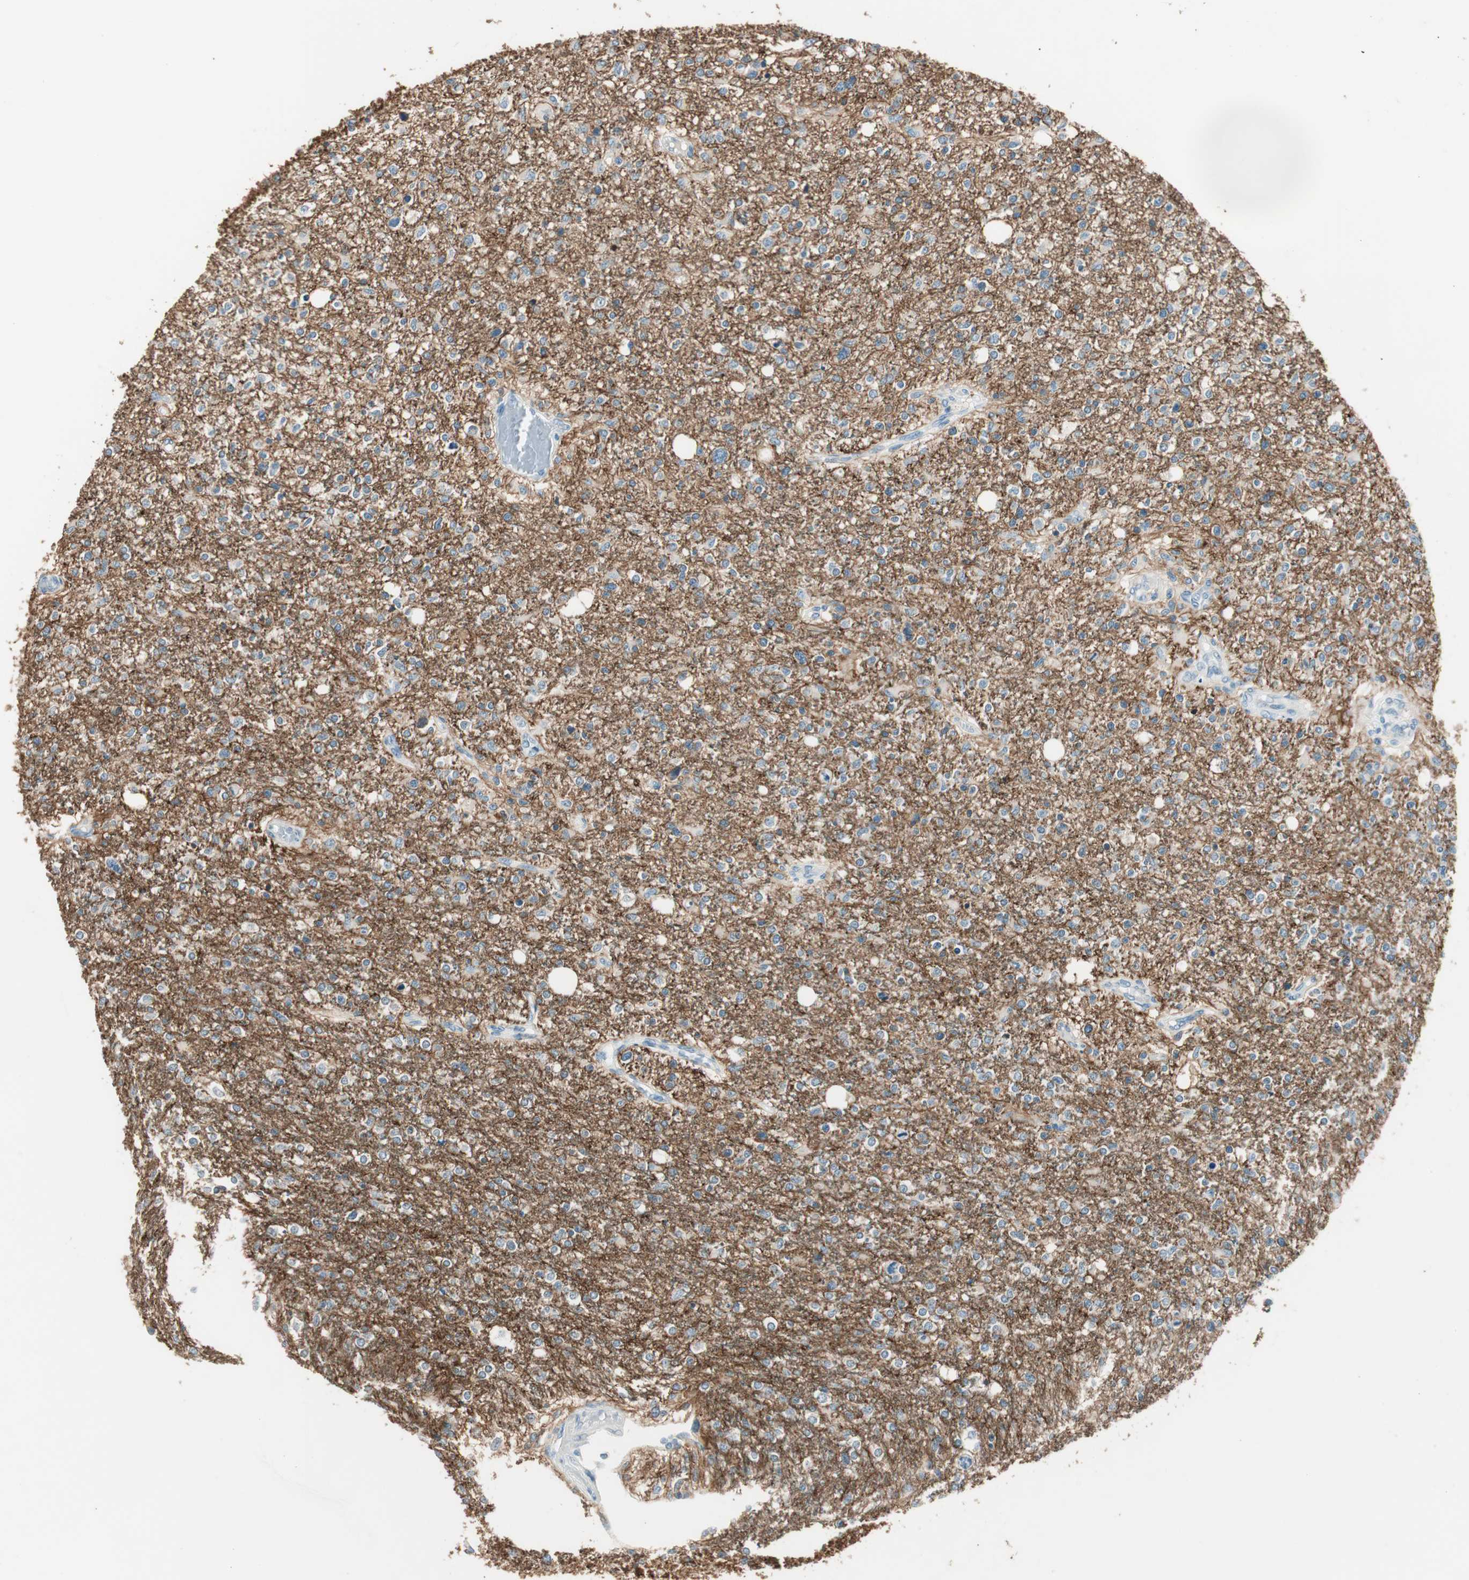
{"staining": {"intensity": "negative", "quantity": "none", "location": "none"}, "tissue": "glioma", "cell_type": "Tumor cells", "image_type": "cancer", "snomed": [{"axis": "morphology", "description": "Glioma, malignant, High grade"}, {"axis": "topography", "description": "Cerebral cortex"}], "caption": "High power microscopy photomicrograph of an immunohistochemistry photomicrograph of glioma, revealing no significant staining in tumor cells. (DAB immunohistochemistry visualized using brightfield microscopy, high magnification).", "gene": "GNAO1", "patient": {"sex": "male", "age": 76}}